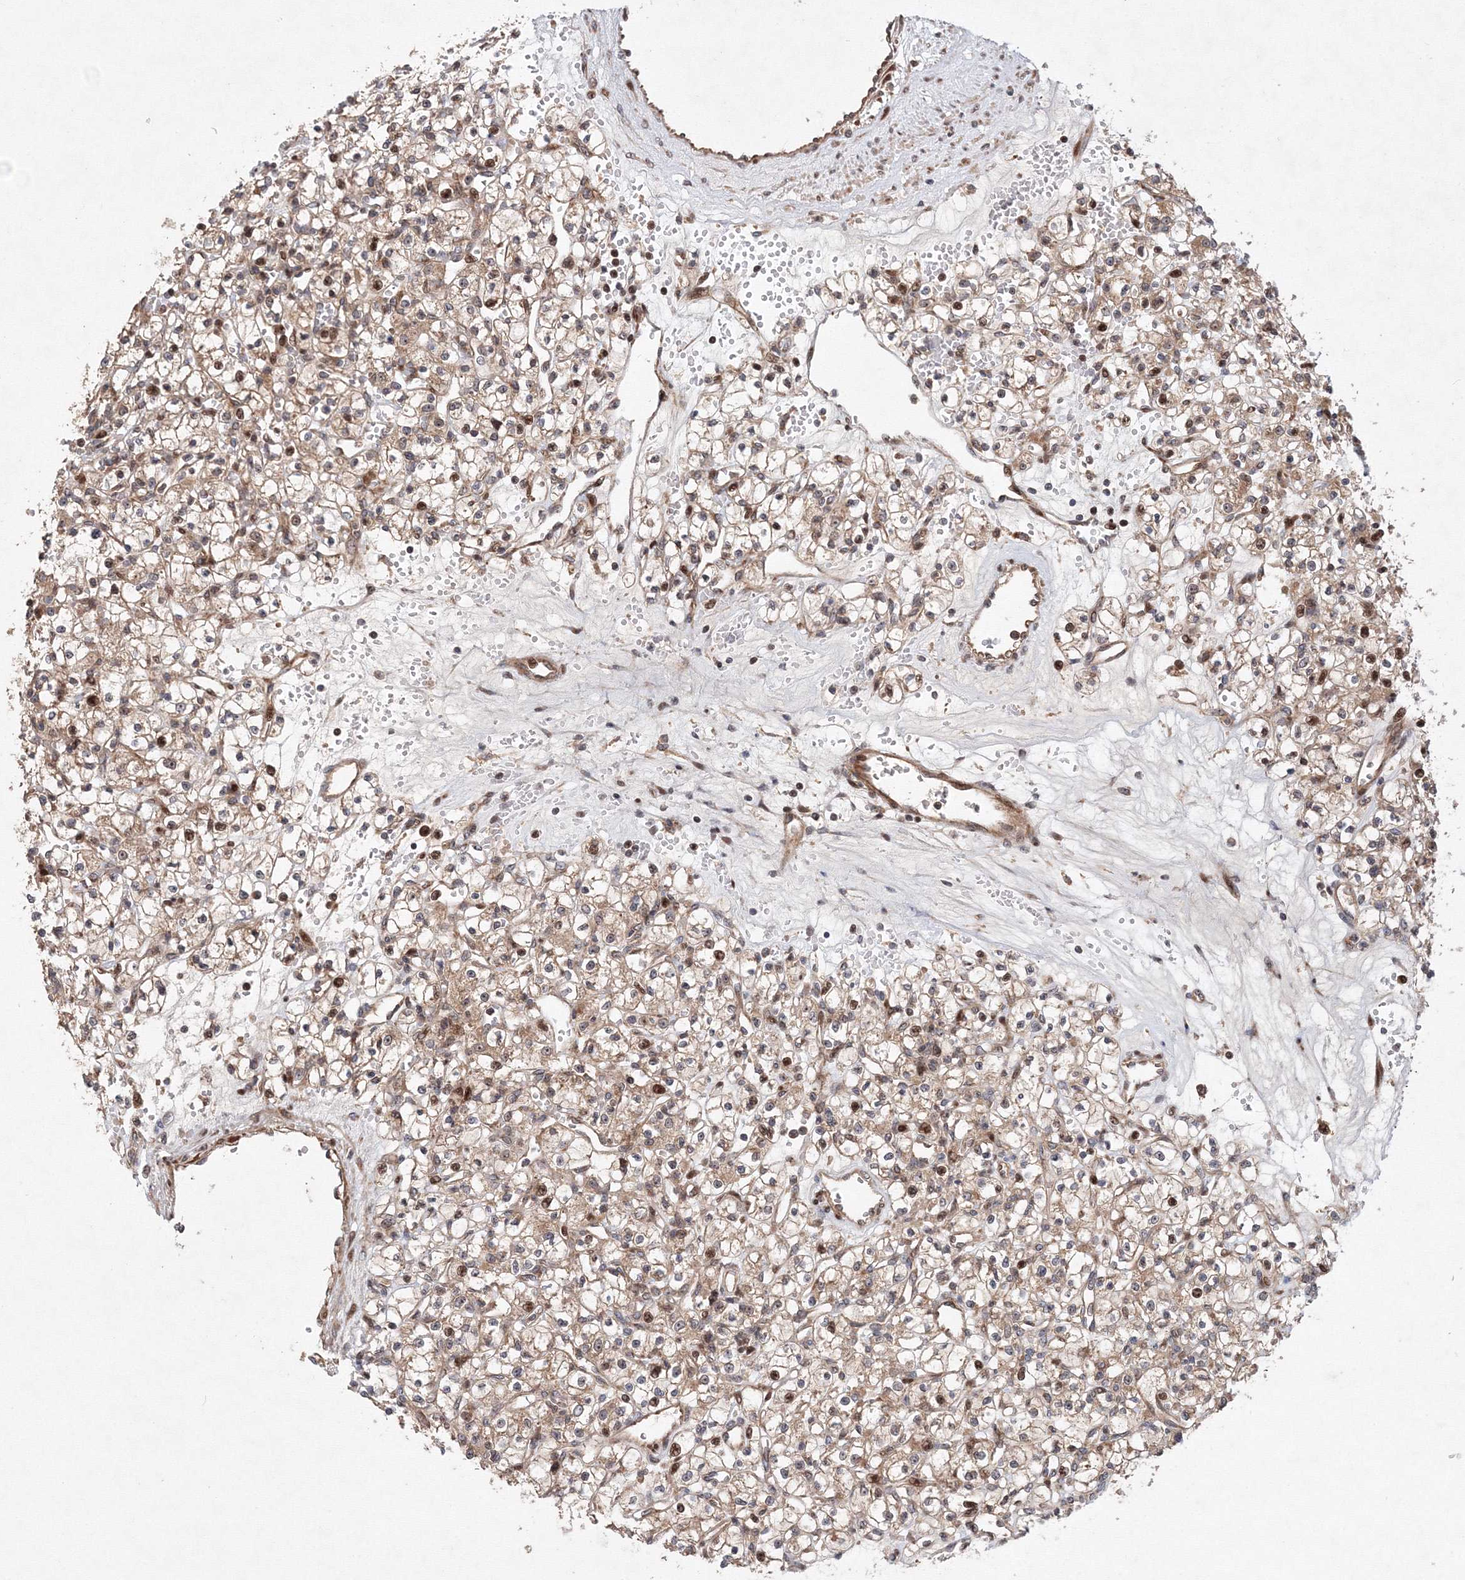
{"staining": {"intensity": "weak", "quantity": ">75%", "location": "cytoplasmic/membranous,nuclear"}, "tissue": "renal cancer", "cell_type": "Tumor cells", "image_type": "cancer", "snomed": [{"axis": "morphology", "description": "Adenocarcinoma, NOS"}, {"axis": "topography", "description": "Kidney"}], "caption": "This histopathology image shows immunohistochemistry (IHC) staining of renal cancer (adenocarcinoma), with low weak cytoplasmic/membranous and nuclear staining in approximately >75% of tumor cells.", "gene": "ANKAR", "patient": {"sex": "female", "age": 59}}